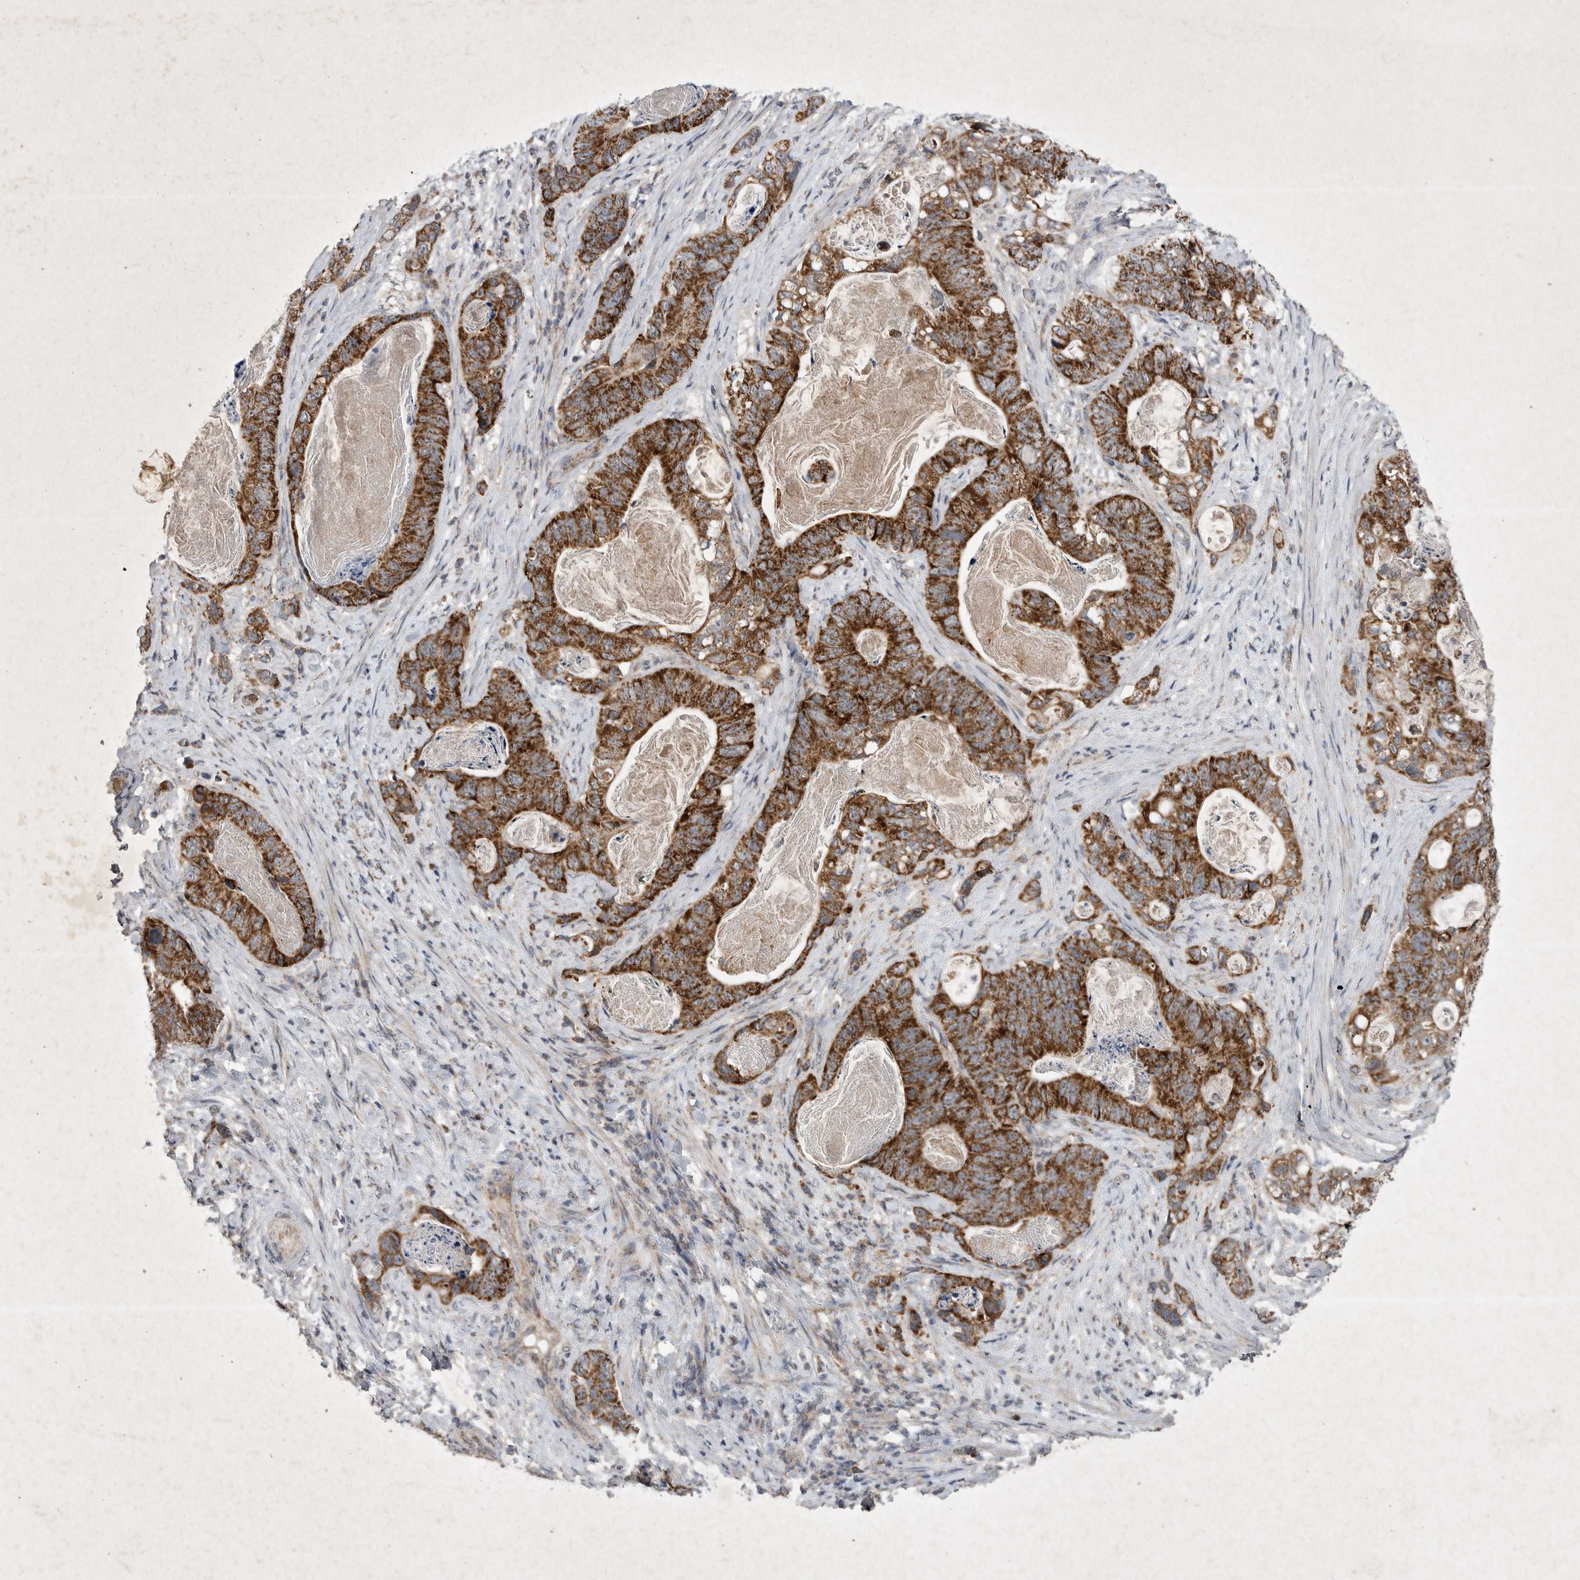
{"staining": {"intensity": "strong", "quantity": ">75%", "location": "cytoplasmic/membranous"}, "tissue": "stomach cancer", "cell_type": "Tumor cells", "image_type": "cancer", "snomed": [{"axis": "morphology", "description": "Normal tissue, NOS"}, {"axis": "morphology", "description": "Adenocarcinoma, NOS"}, {"axis": "topography", "description": "Stomach"}], "caption": "Immunohistochemistry photomicrograph of neoplastic tissue: human adenocarcinoma (stomach) stained using immunohistochemistry demonstrates high levels of strong protein expression localized specifically in the cytoplasmic/membranous of tumor cells, appearing as a cytoplasmic/membranous brown color.", "gene": "DDR1", "patient": {"sex": "female", "age": 89}}